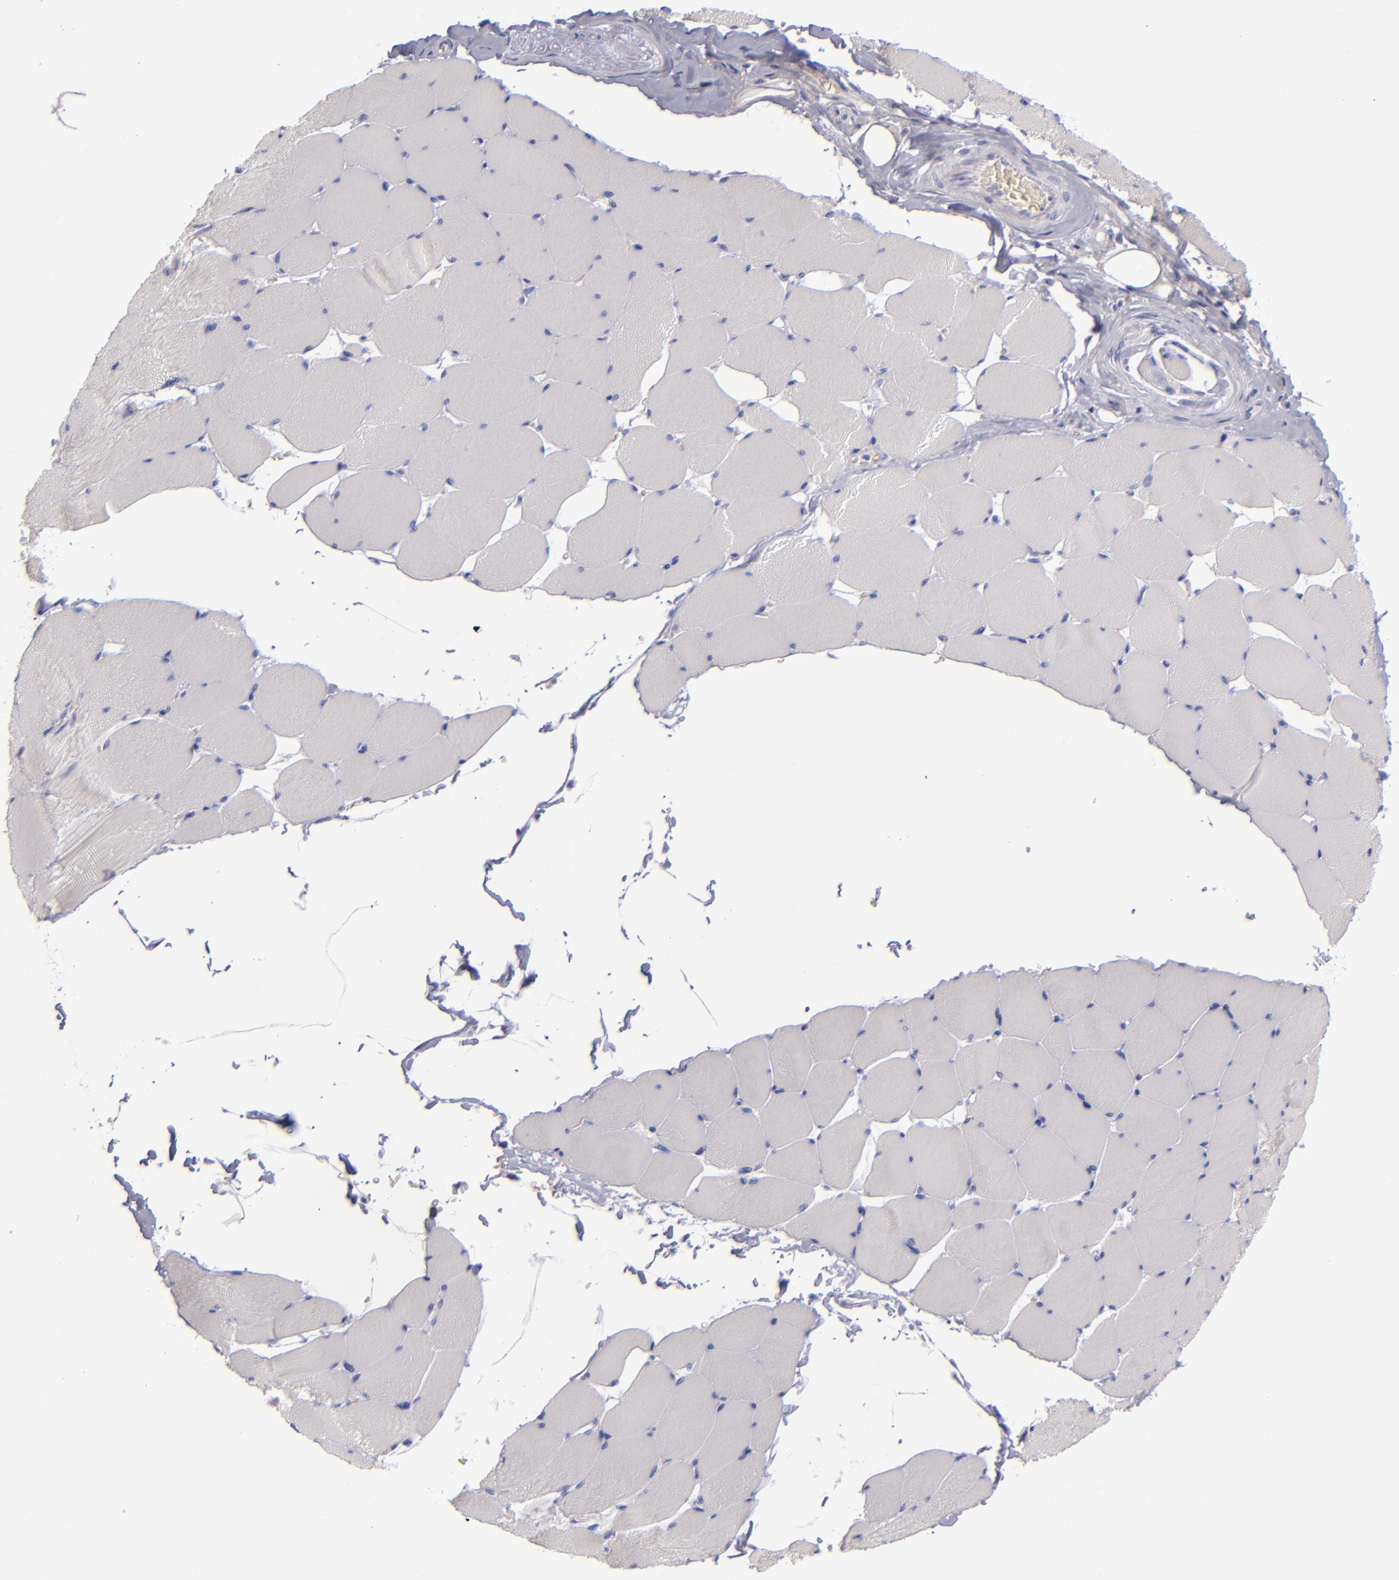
{"staining": {"intensity": "negative", "quantity": "none", "location": "none"}, "tissue": "skeletal muscle", "cell_type": "Myocytes", "image_type": "normal", "snomed": [{"axis": "morphology", "description": "Normal tissue, NOS"}, {"axis": "topography", "description": "Skeletal muscle"}], "caption": "The IHC histopathology image has no significant staining in myocytes of skeletal muscle. The staining is performed using DAB (3,3'-diaminobenzidine) brown chromogen with nuclei counter-stained in using hematoxylin.", "gene": "CD22", "patient": {"sex": "male", "age": 62}}